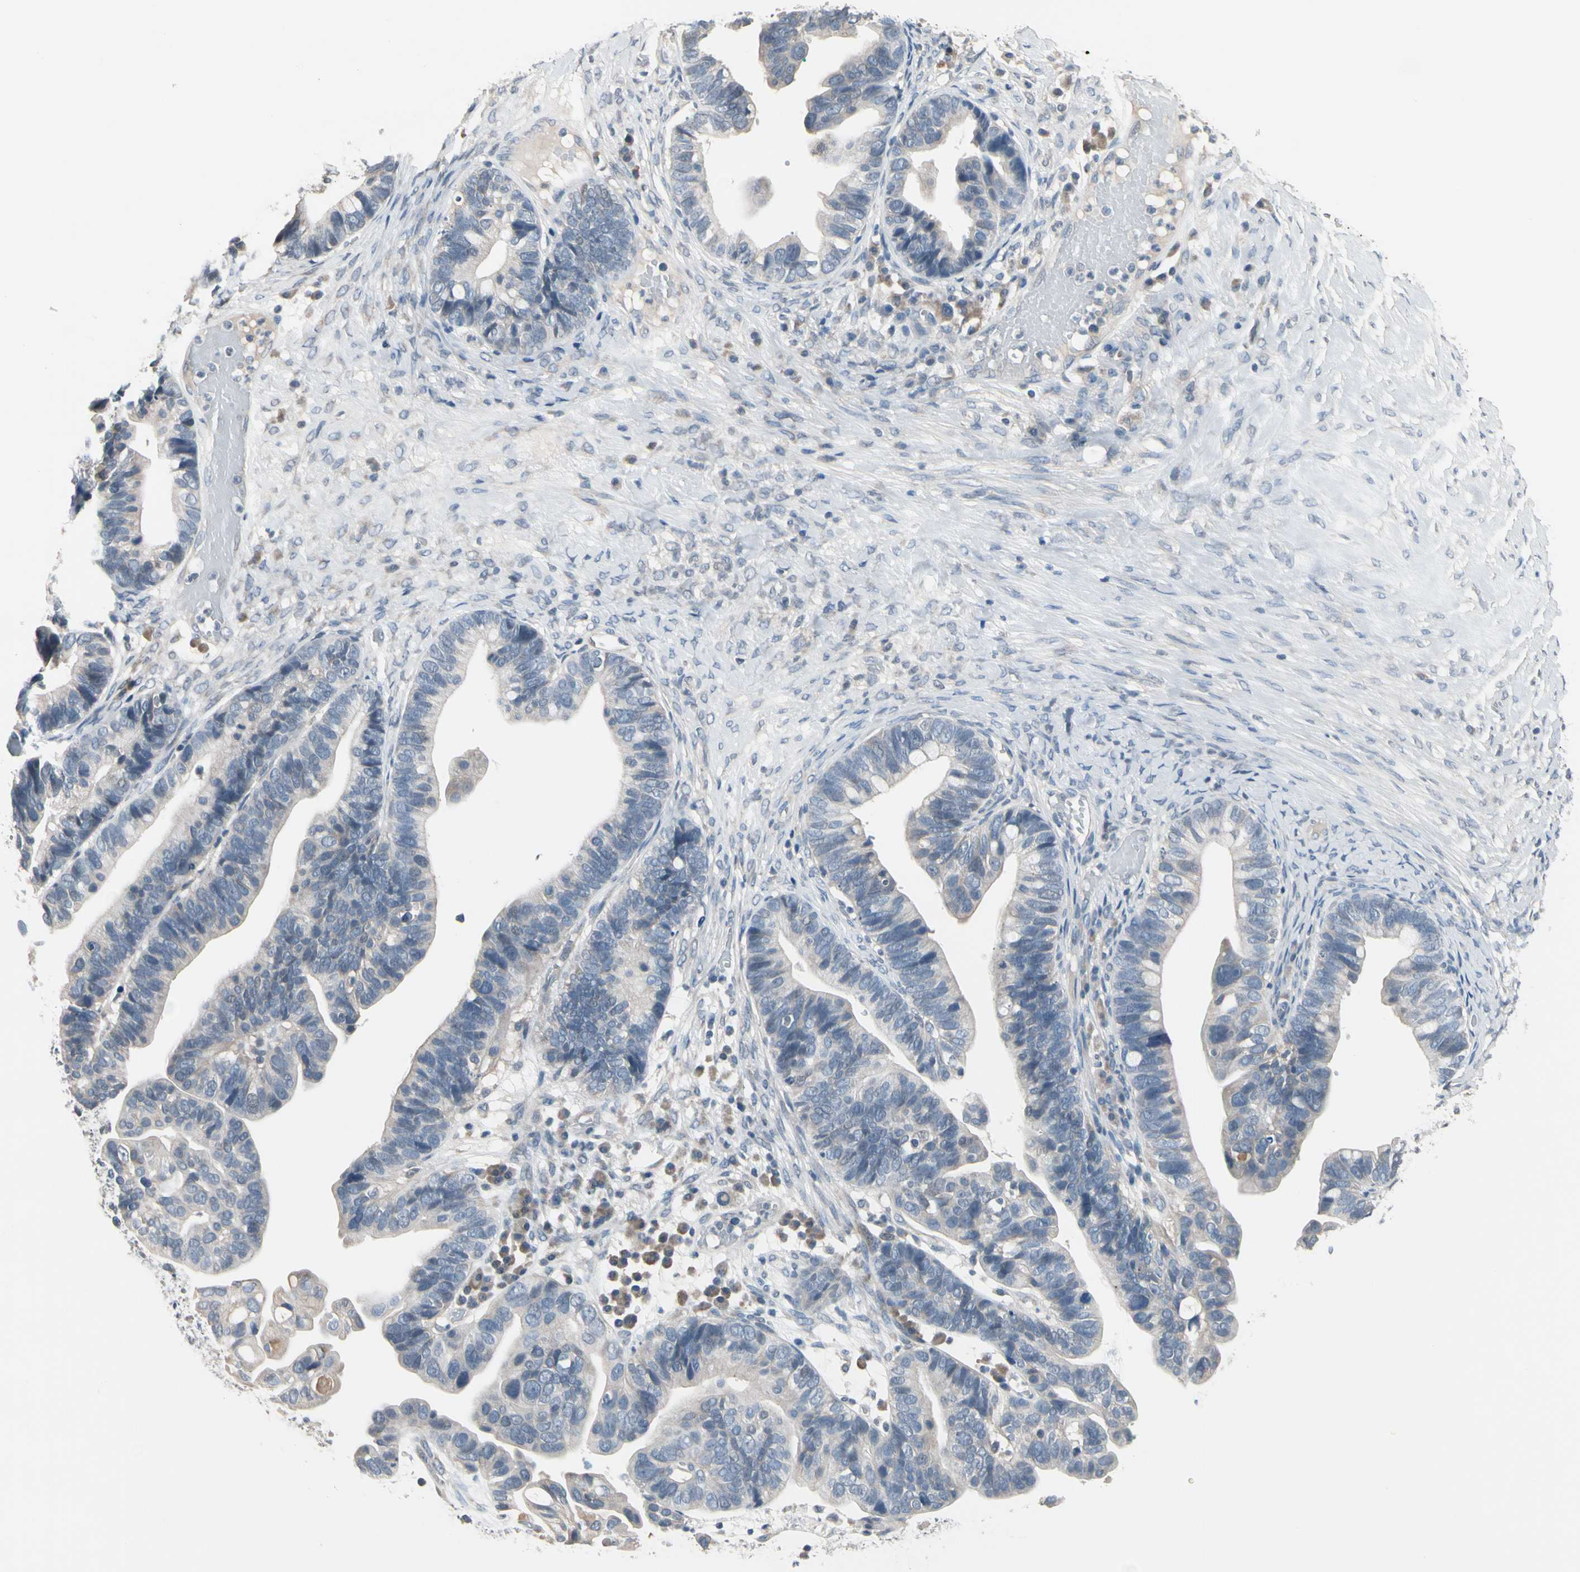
{"staining": {"intensity": "weak", "quantity": "25%-75%", "location": "cytoplasmic/membranous"}, "tissue": "ovarian cancer", "cell_type": "Tumor cells", "image_type": "cancer", "snomed": [{"axis": "morphology", "description": "Cystadenocarcinoma, serous, NOS"}, {"axis": "topography", "description": "Ovary"}], "caption": "Ovarian serous cystadenocarcinoma stained with immunohistochemistry demonstrates weak cytoplasmic/membranous expression in about 25%-75% of tumor cells.", "gene": "SV2A", "patient": {"sex": "female", "age": 56}}